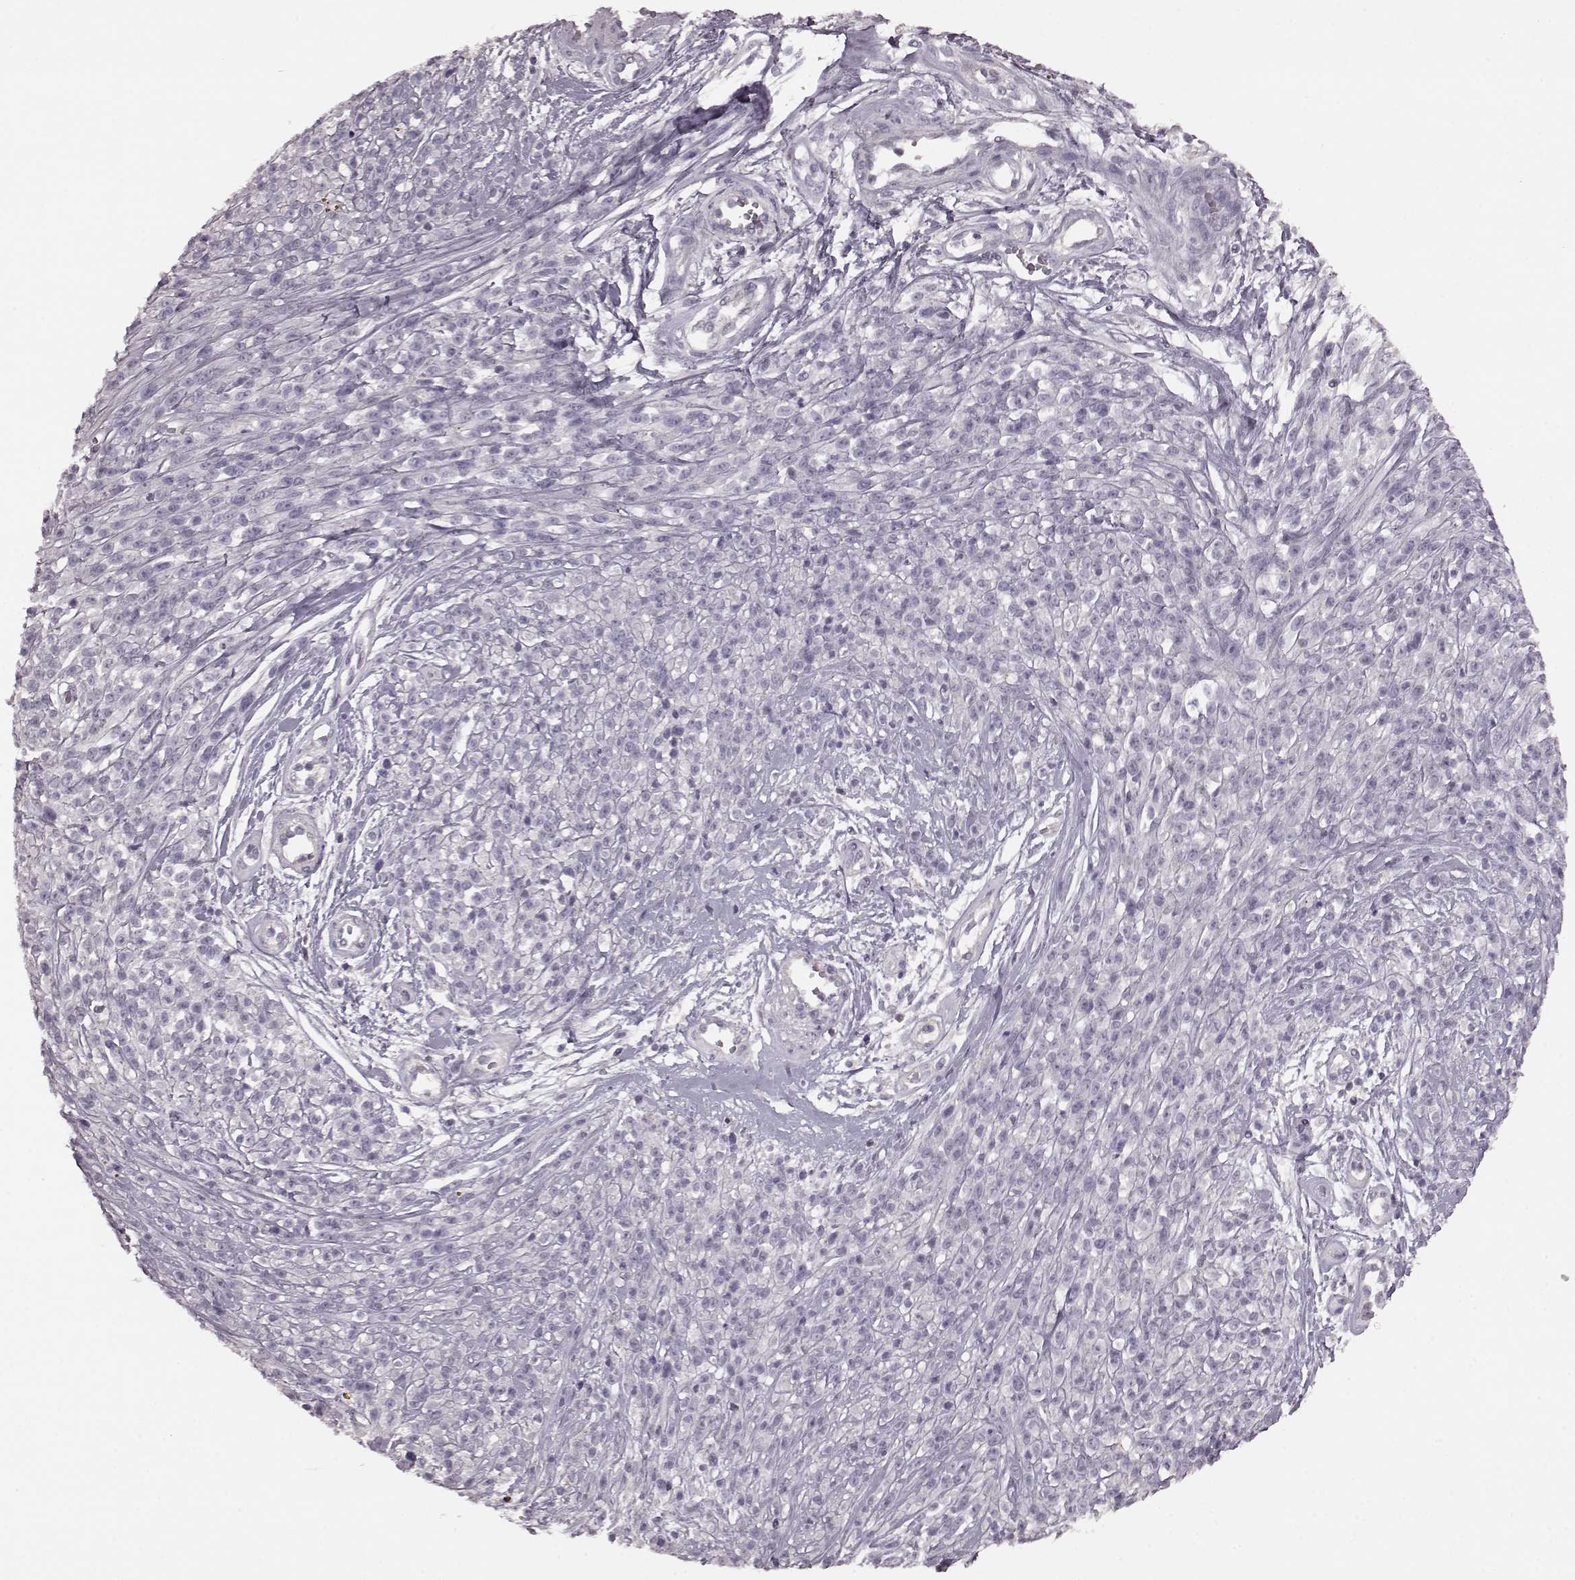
{"staining": {"intensity": "negative", "quantity": "none", "location": "none"}, "tissue": "melanoma", "cell_type": "Tumor cells", "image_type": "cancer", "snomed": [{"axis": "morphology", "description": "Malignant melanoma, NOS"}, {"axis": "topography", "description": "Skin"}, {"axis": "topography", "description": "Skin of trunk"}], "caption": "Protein analysis of melanoma demonstrates no significant staining in tumor cells.", "gene": "PDCD1", "patient": {"sex": "male", "age": 74}}